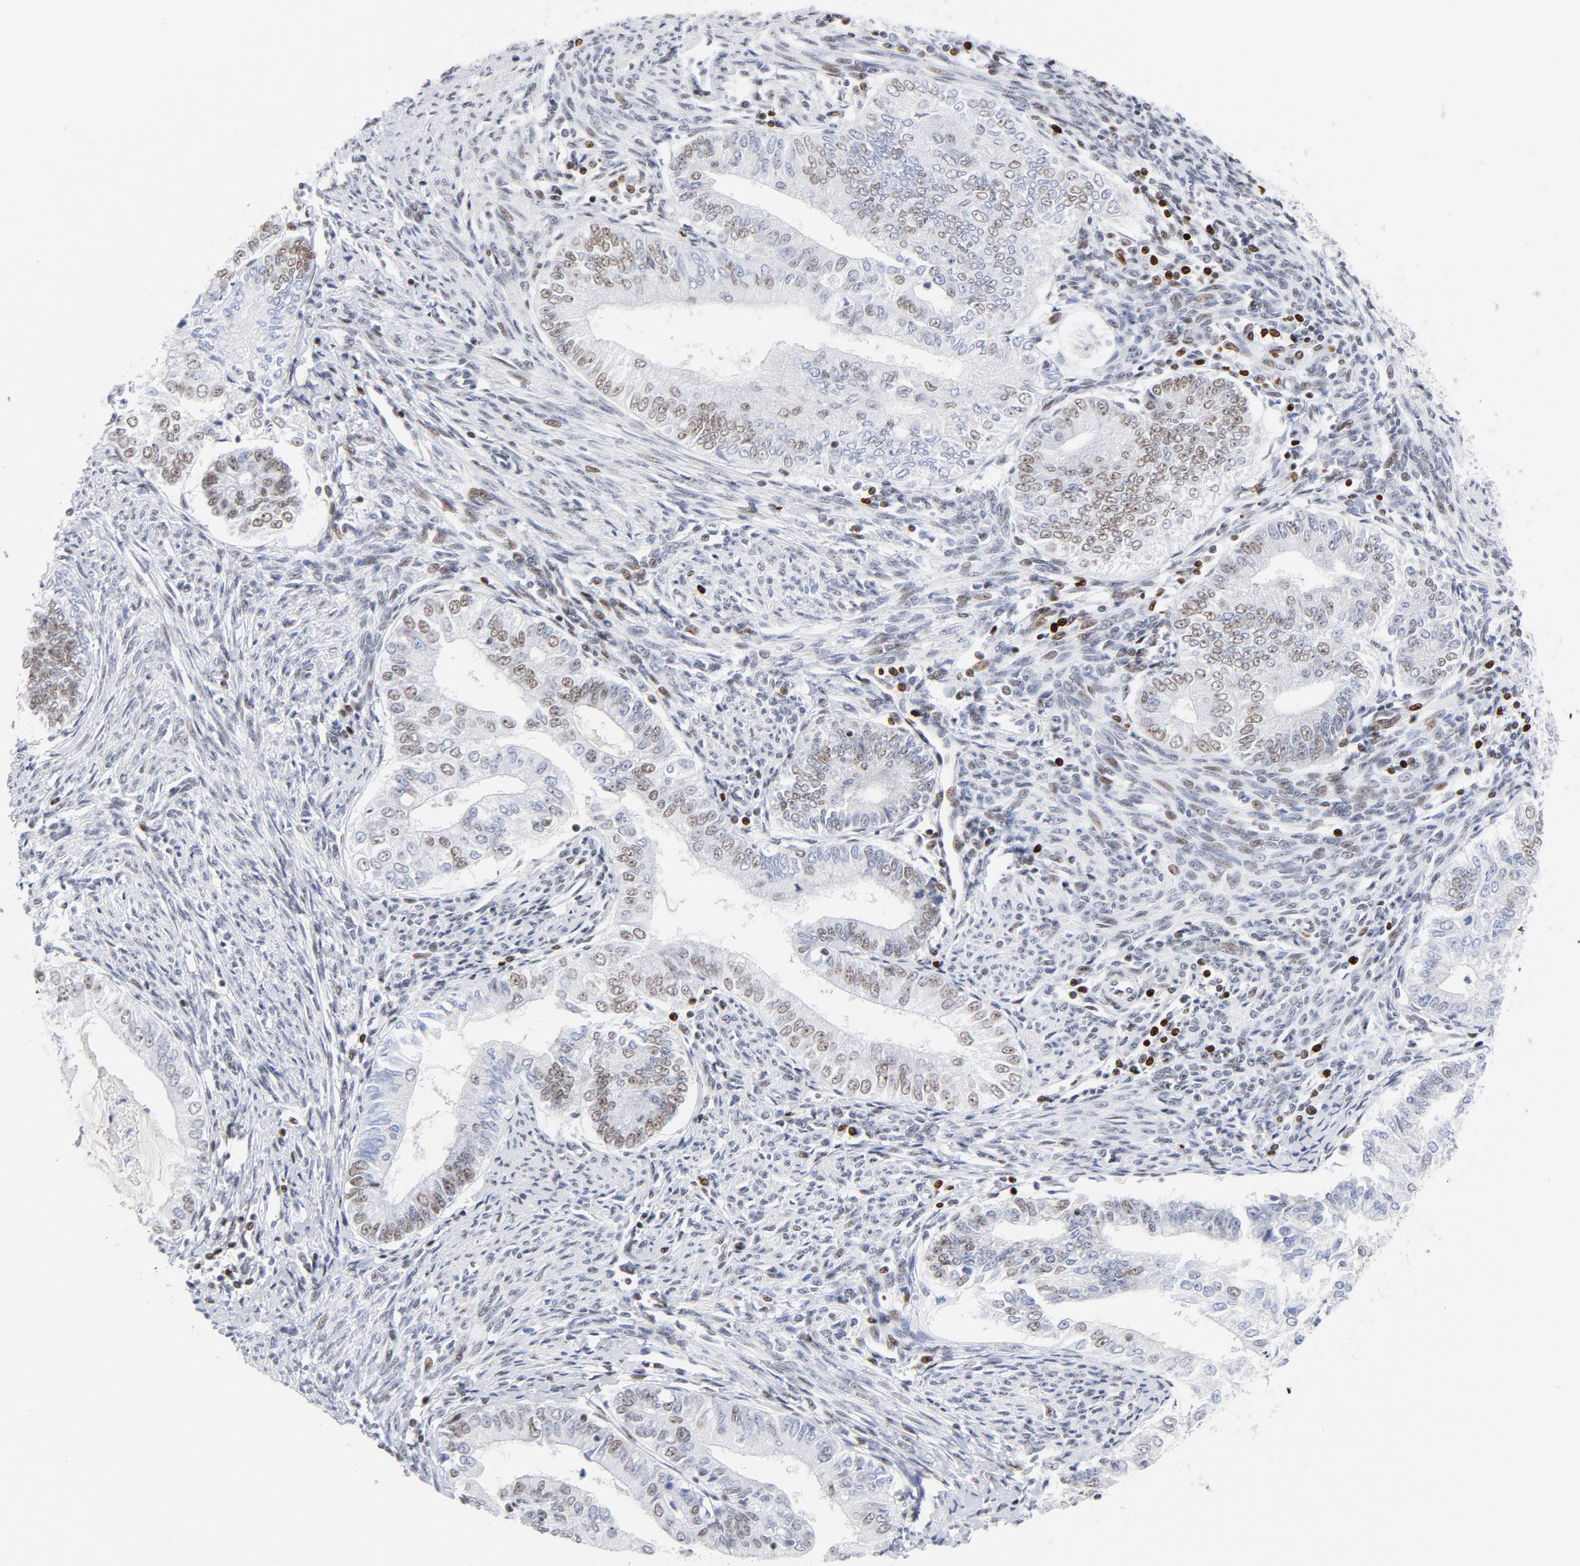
{"staining": {"intensity": "weak", "quantity": "25%-75%", "location": "nuclear"}, "tissue": "endometrial cancer", "cell_type": "Tumor cells", "image_type": "cancer", "snomed": [{"axis": "morphology", "description": "Adenocarcinoma, NOS"}, {"axis": "topography", "description": "Endometrium"}], "caption": "Immunohistochemistry (IHC) (DAB) staining of endometrial cancer (adenocarcinoma) exhibits weak nuclear protein expression in approximately 25%-75% of tumor cells.", "gene": "XRCC5", "patient": {"sex": "female", "age": 66}}